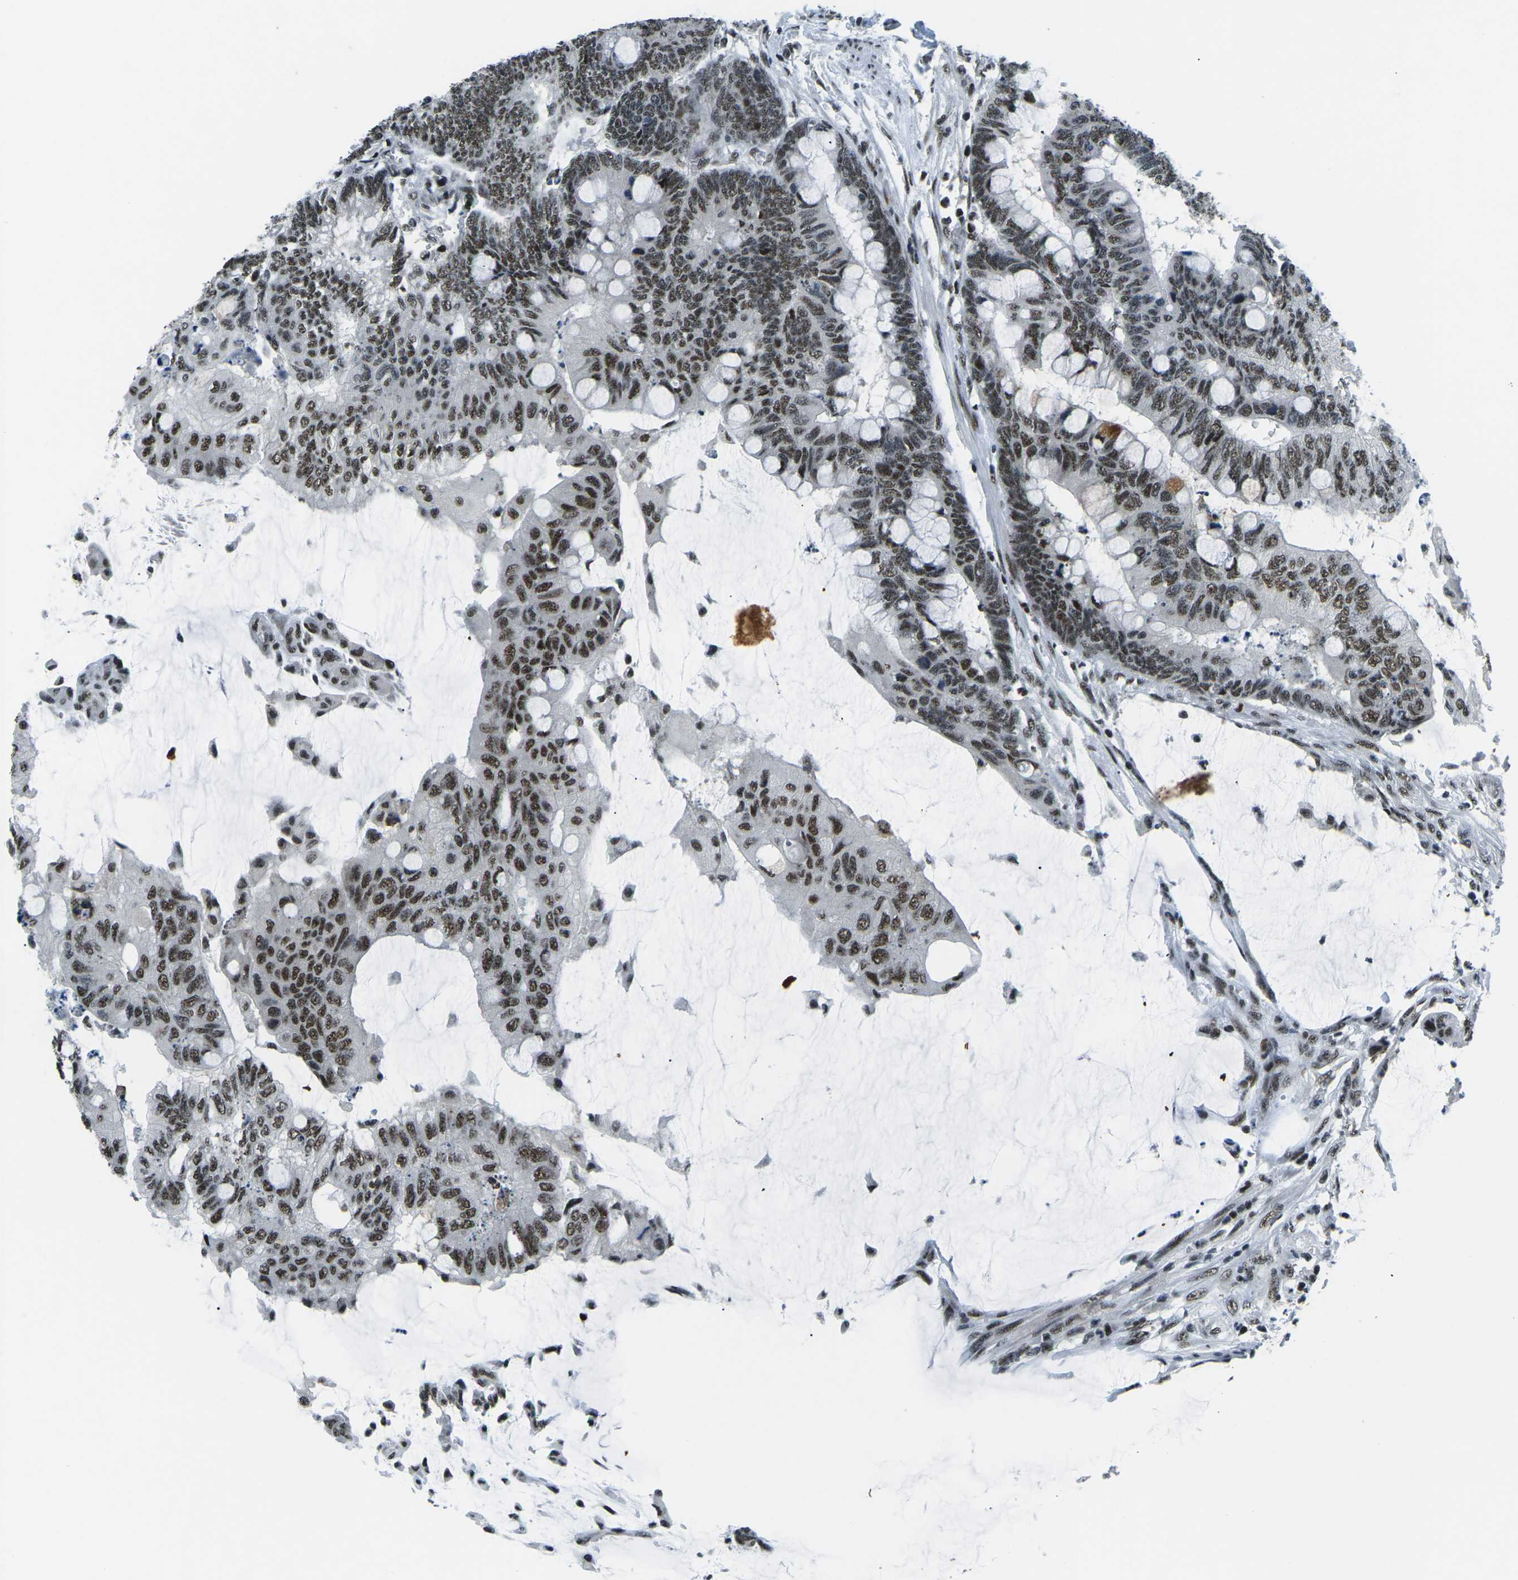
{"staining": {"intensity": "moderate", "quantity": ">75%", "location": "nuclear"}, "tissue": "colorectal cancer", "cell_type": "Tumor cells", "image_type": "cancer", "snomed": [{"axis": "morphology", "description": "Normal tissue, NOS"}, {"axis": "morphology", "description": "Adenocarcinoma, NOS"}, {"axis": "topography", "description": "Rectum"}], "caption": "Tumor cells demonstrate medium levels of moderate nuclear expression in approximately >75% of cells in colorectal adenocarcinoma. (Stains: DAB in brown, nuclei in blue, Microscopy: brightfield microscopy at high magnification).", "gene": "RBL2", "patient": {"sex": "male", "age": 92}}